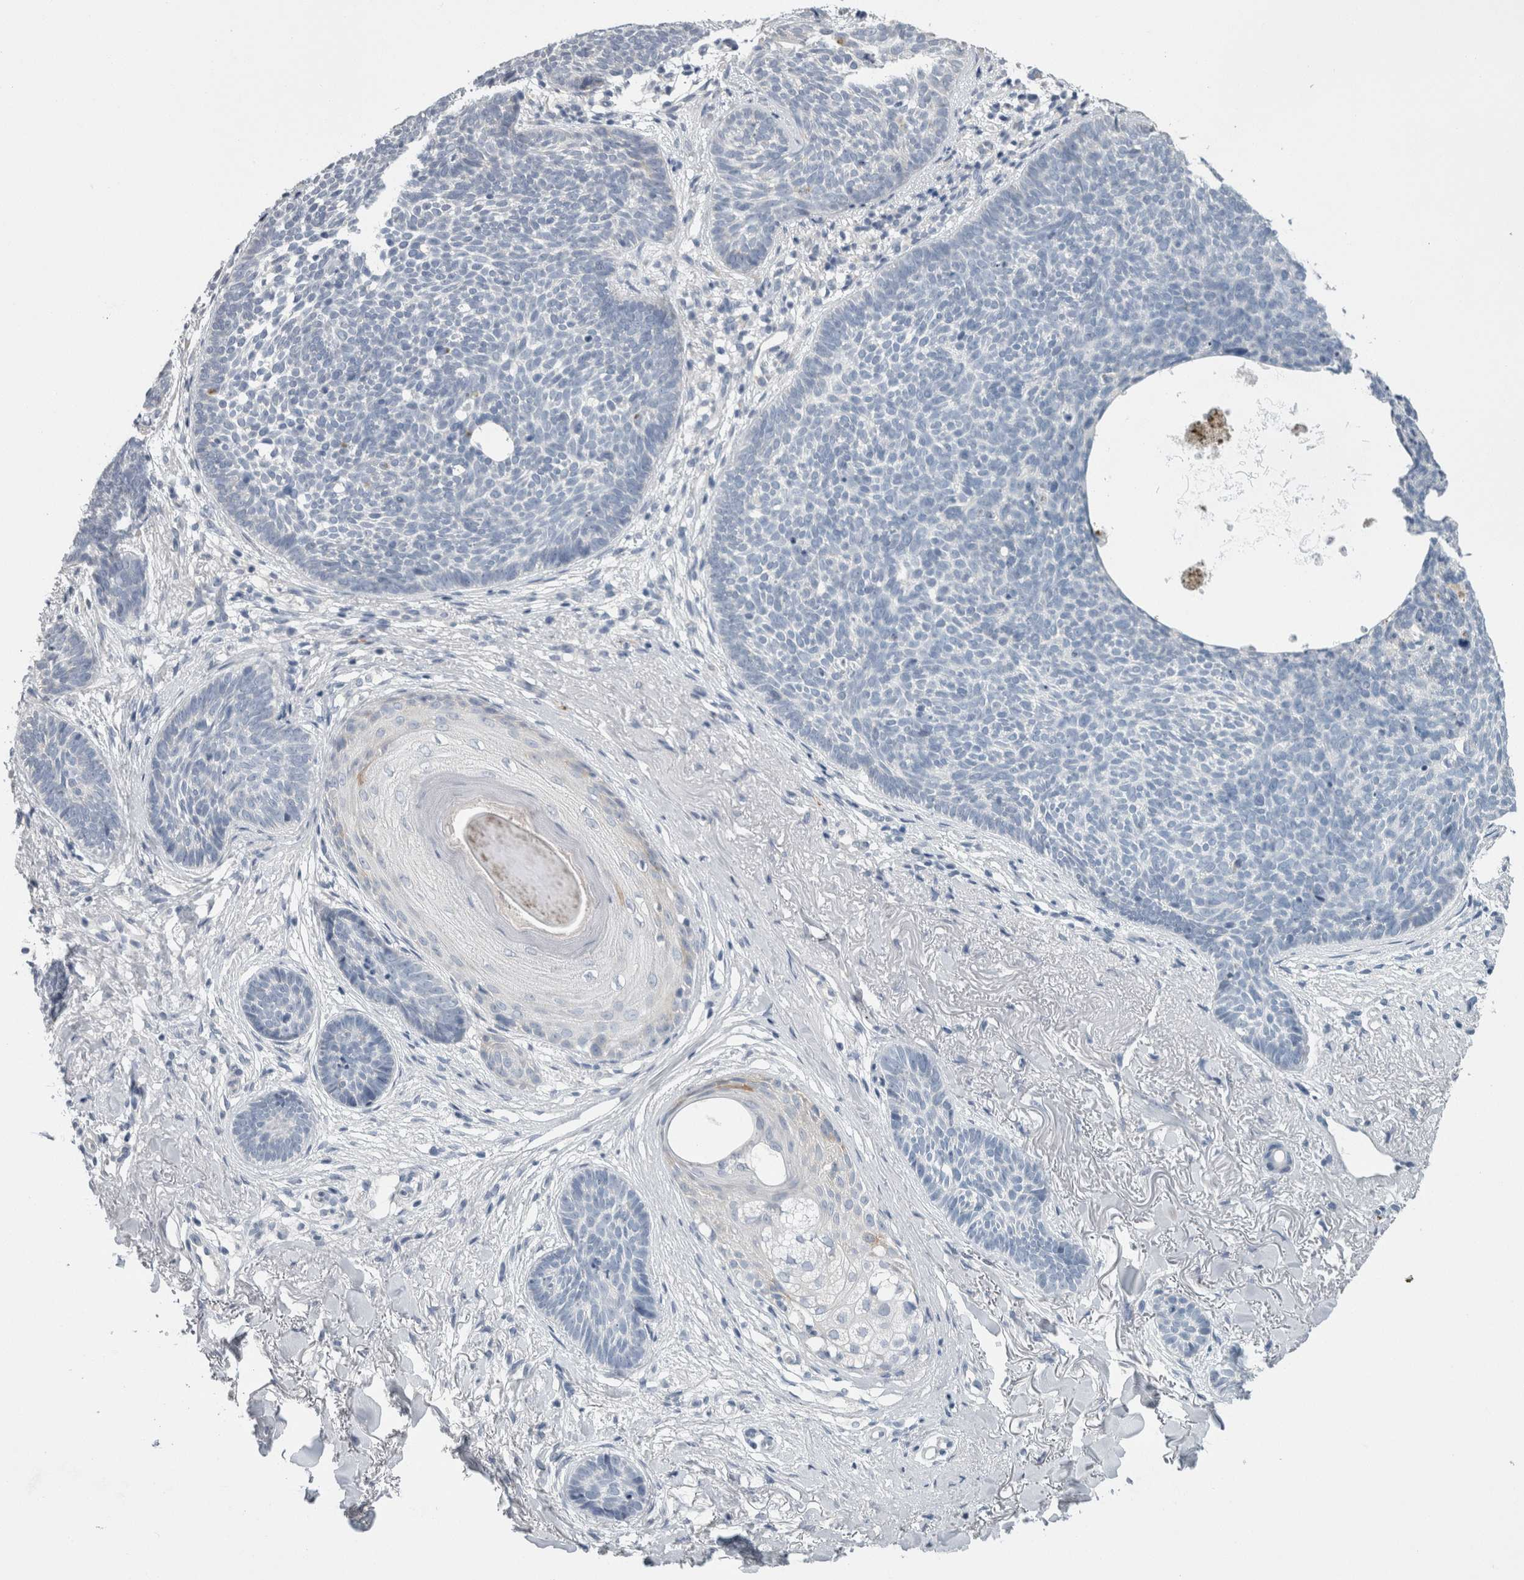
{"staining": {"intensity": "negative", "quantity": "none", "location": "none"}, "tissue": "skin cancer", "cell_type": "Tumor cells", "image_type": "cancer", "snomed": [{"axis": "morphology", "description": "Basal cell carcinoma"}, {"axis": "topography", "description": "Skin"}], "caption": "Immunohistochemistry micrograph of neoplastic tissue: human basal cell carcinoma (skin) stained with DAB (3,3'-diaminobenzidine) shows no significant protein positivity in tumor cells. Brightfield microscopy of immunohistochemistry (IHC) stained with DAB (3,3'-diaminobenzidine) (brown) and hematoxylin (blue), captured at high magnification.", "gene": "NEFM", "patient": {"sex": "female", "age": 70}}